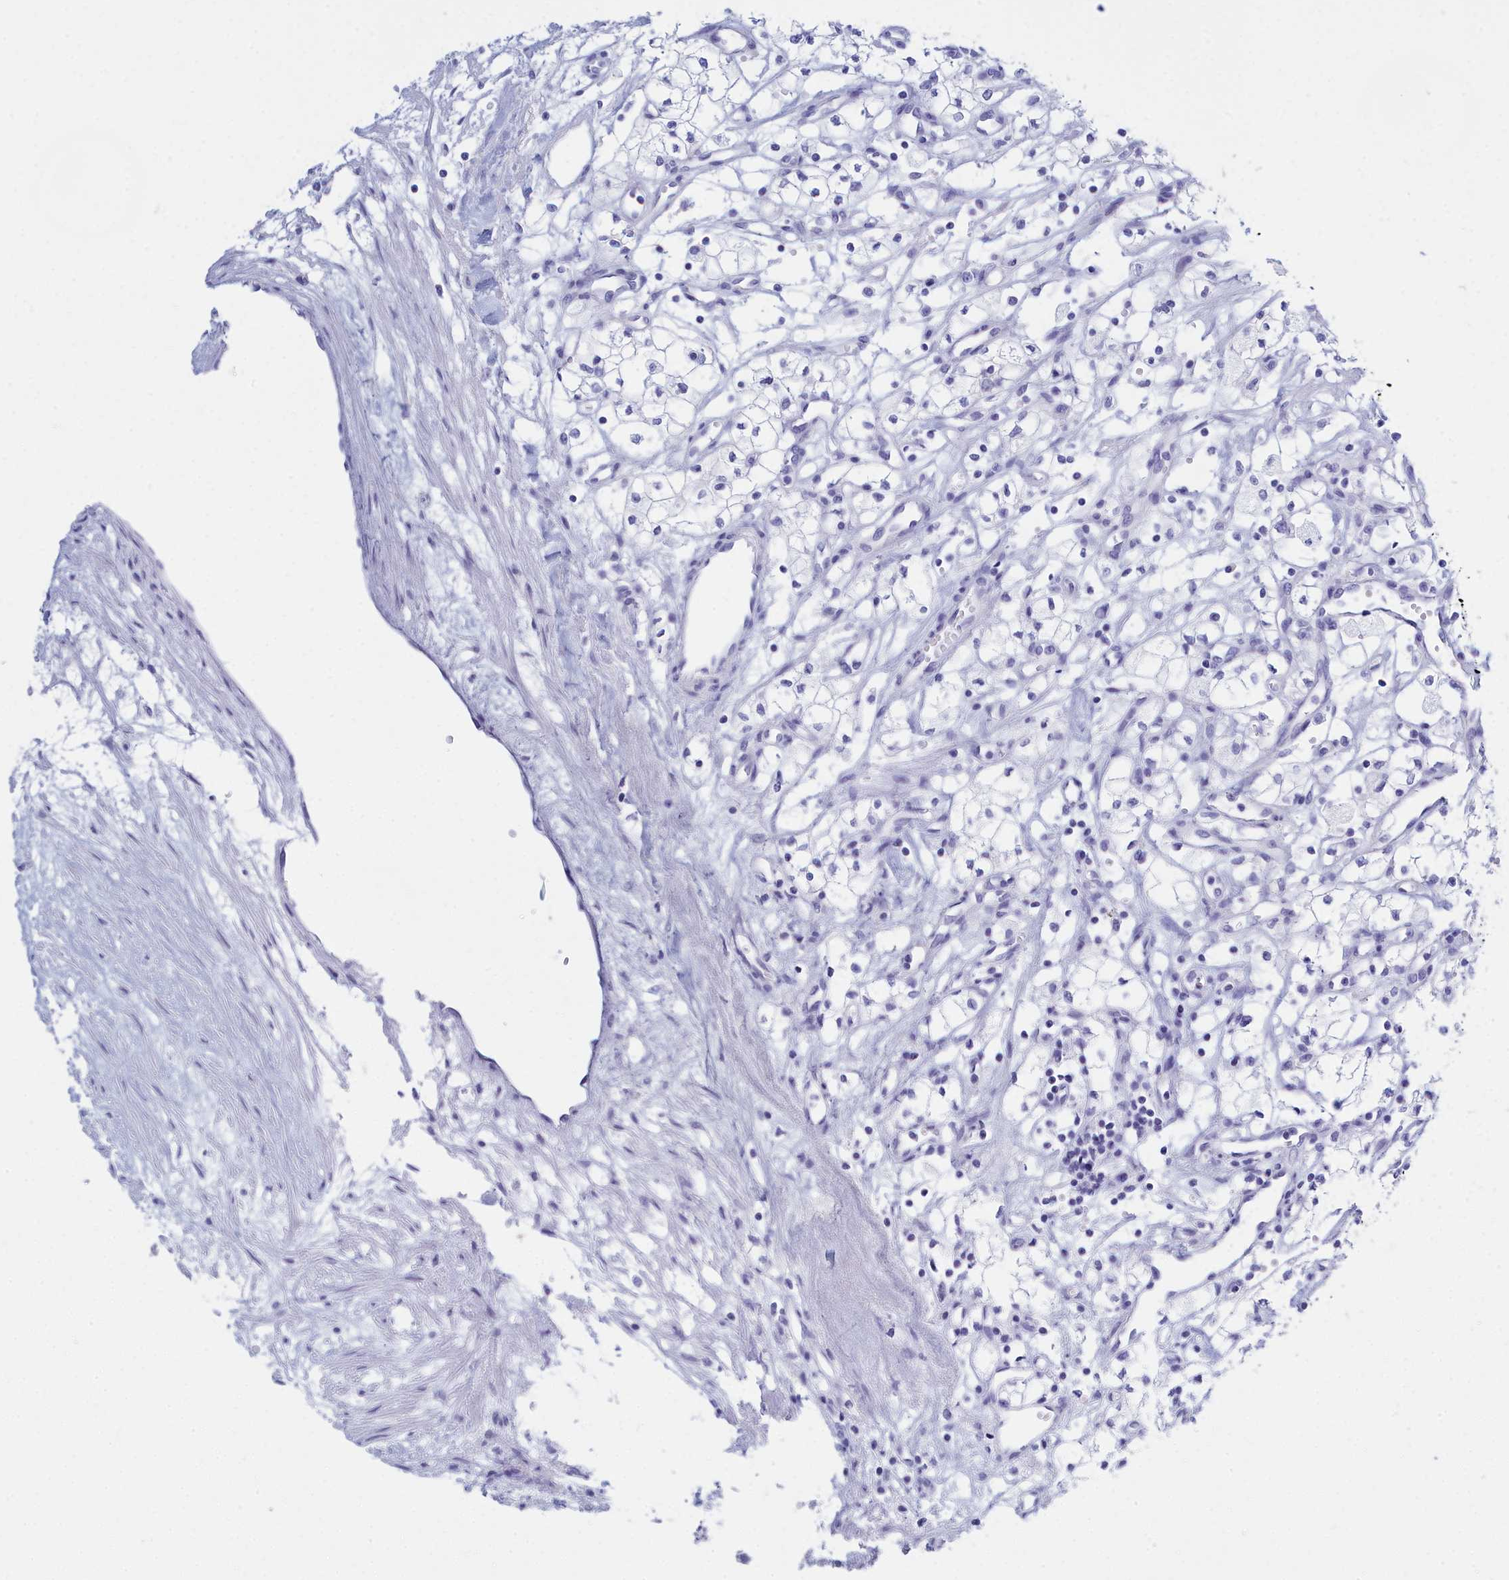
{"staining": {"intensity": "negative", "quantity": "none", "location": "none"}, "tissue": "renal cancer", "cell_type": "Tumor cells", "image_type": "cancer", "snomed": [{"axis": "morphology", "description": "Adenocarcinoma, NOS"}, {"axis": "topography", "description": "Kidney"}], "caption": "Adenocarcinoma (renal) was stained to show a protein in brown. There is no significant expression in tumor cells.", "gene": "TMEM97", "patient": {"sex": "male", "age": 59}}